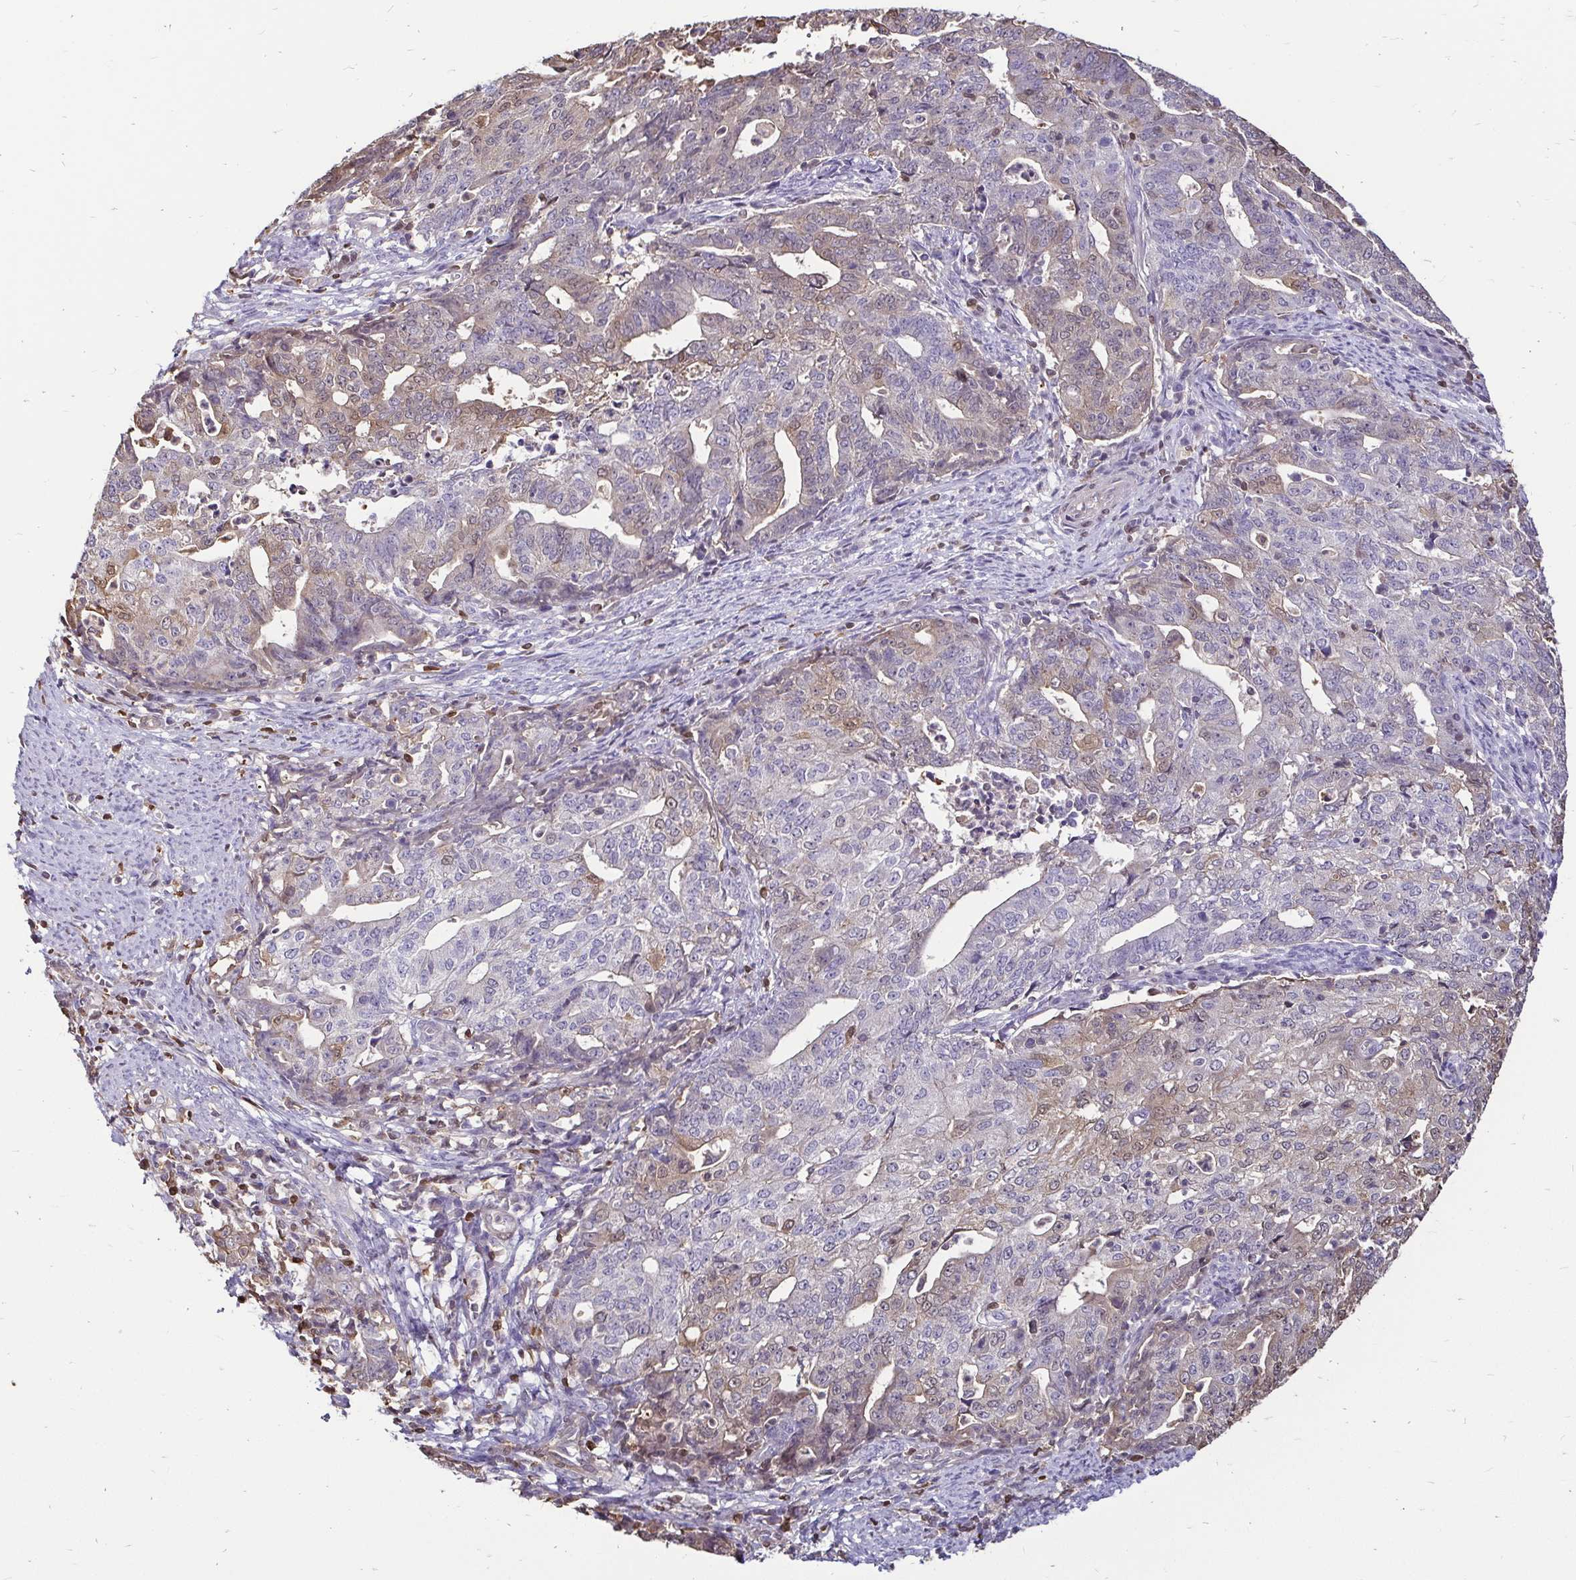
{"staining": {"intensity": "weak", "quantity": "<25%", "location": "cytoplasmic/membranous,nuclear"}, "tissue": "endometrial cancer", "cell_type": "Tumor cells", "image_type": "cancer", "snomed": [{"axis": "morphology", "description": "Adenocarcinoma, NOS"}, {"axis": "topography", "description": "Endometrium"}], "caption": "High magnification brightfield microscopy of endometrial cancer stained with DAB (brown) and counterstained with hematoxylin (blue): tumor cells show no significant positivity.", "gene": "ZFP1", "patient": {"sex": "female", "age": 82}}